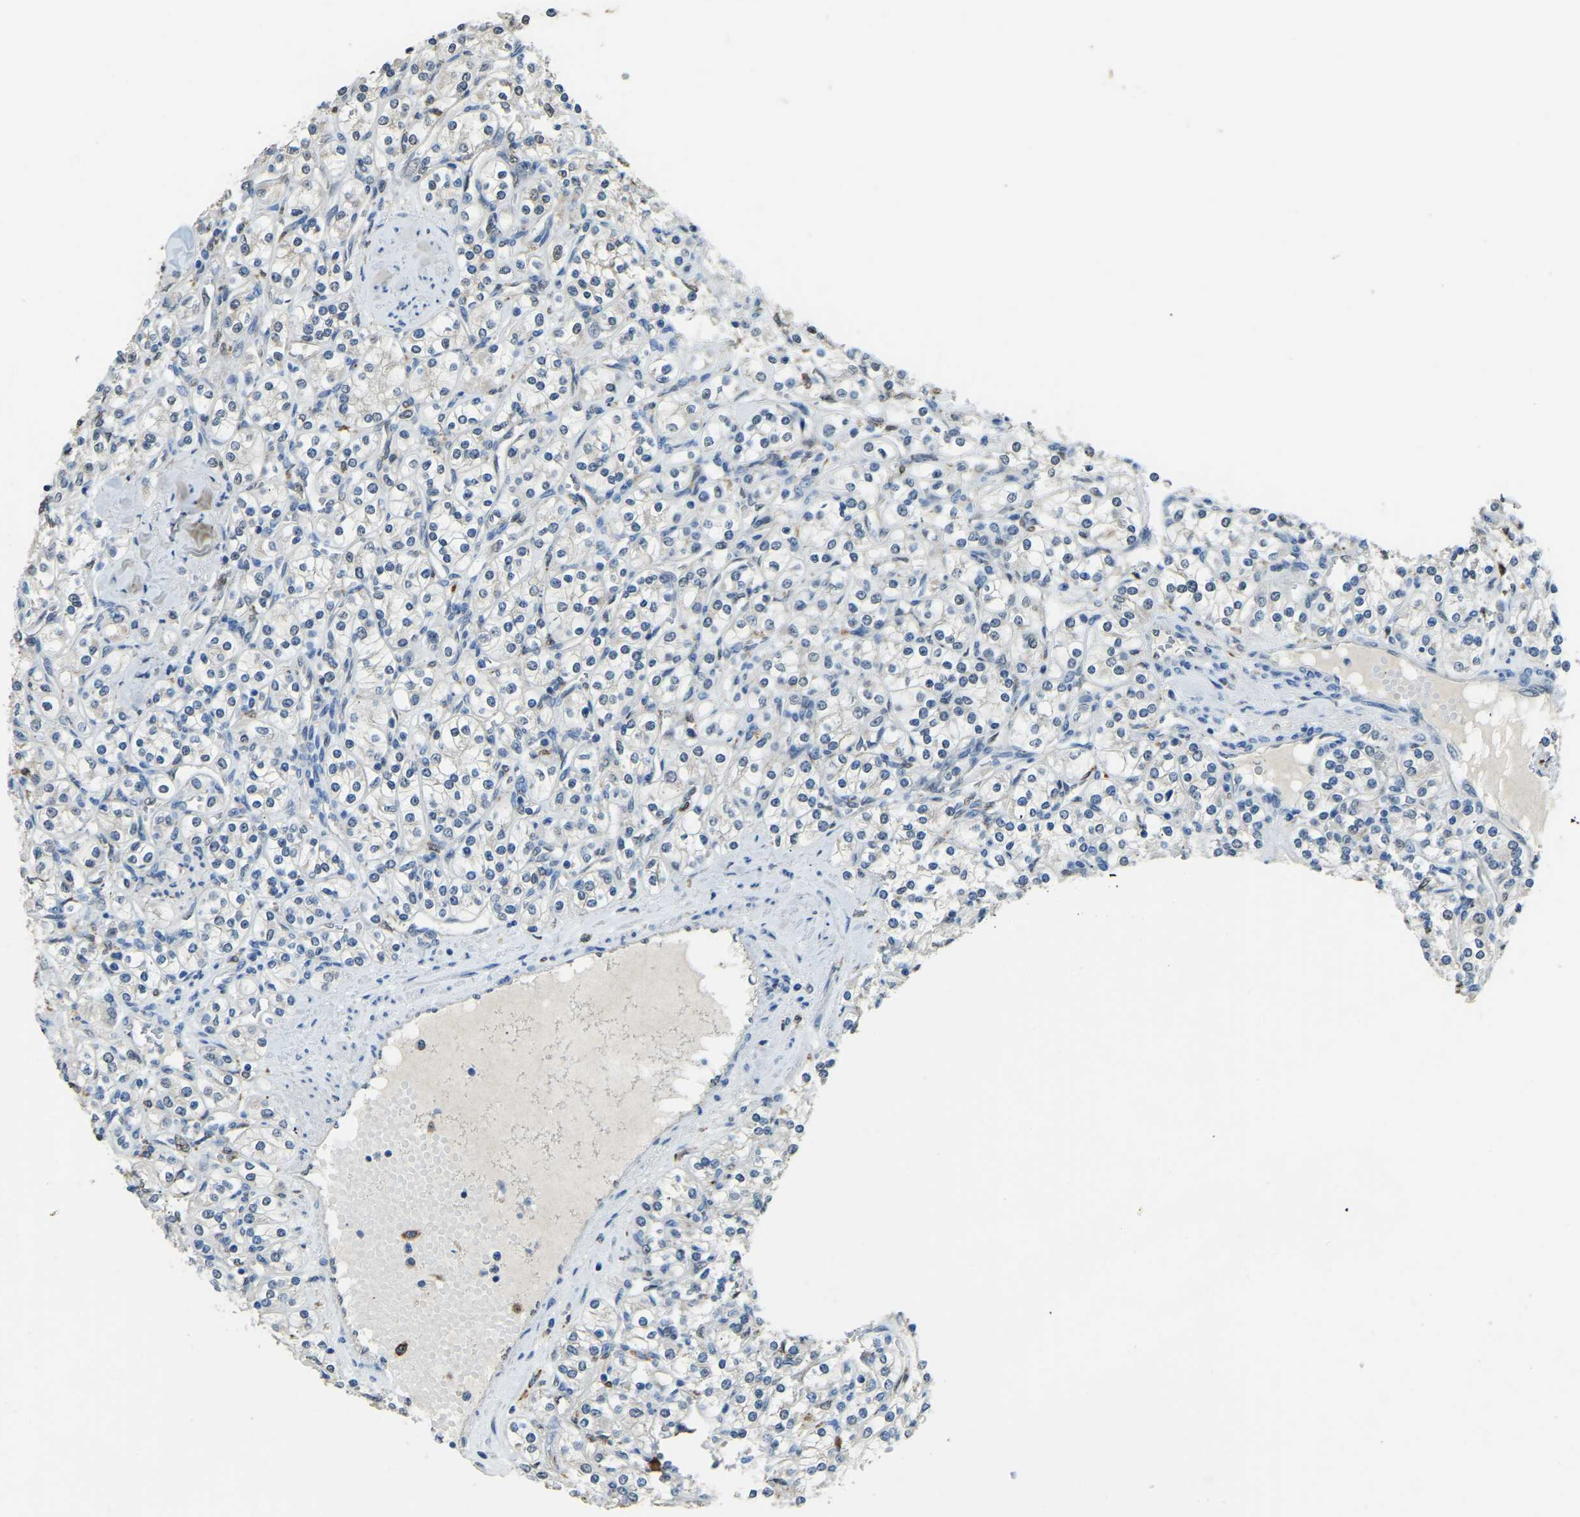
{"staining": {"intensity": "negative", "quantity": "none", "location": "none"}, "tissue": "renal cancer", "cell_type": "Tumor cells", "image_type": "cancer", "snomed": [{"axis": "morphology", "description": "Adenocarcinoma, NOS"}, {"axis": "topography", "description": "Kidney"}], "caption": "Histopathology image shows no protein expression in tumor cells of adenocarcinoma (renal) tissue.", "gene": "NANS", "patient": {"sex": "male", "age": 77}}